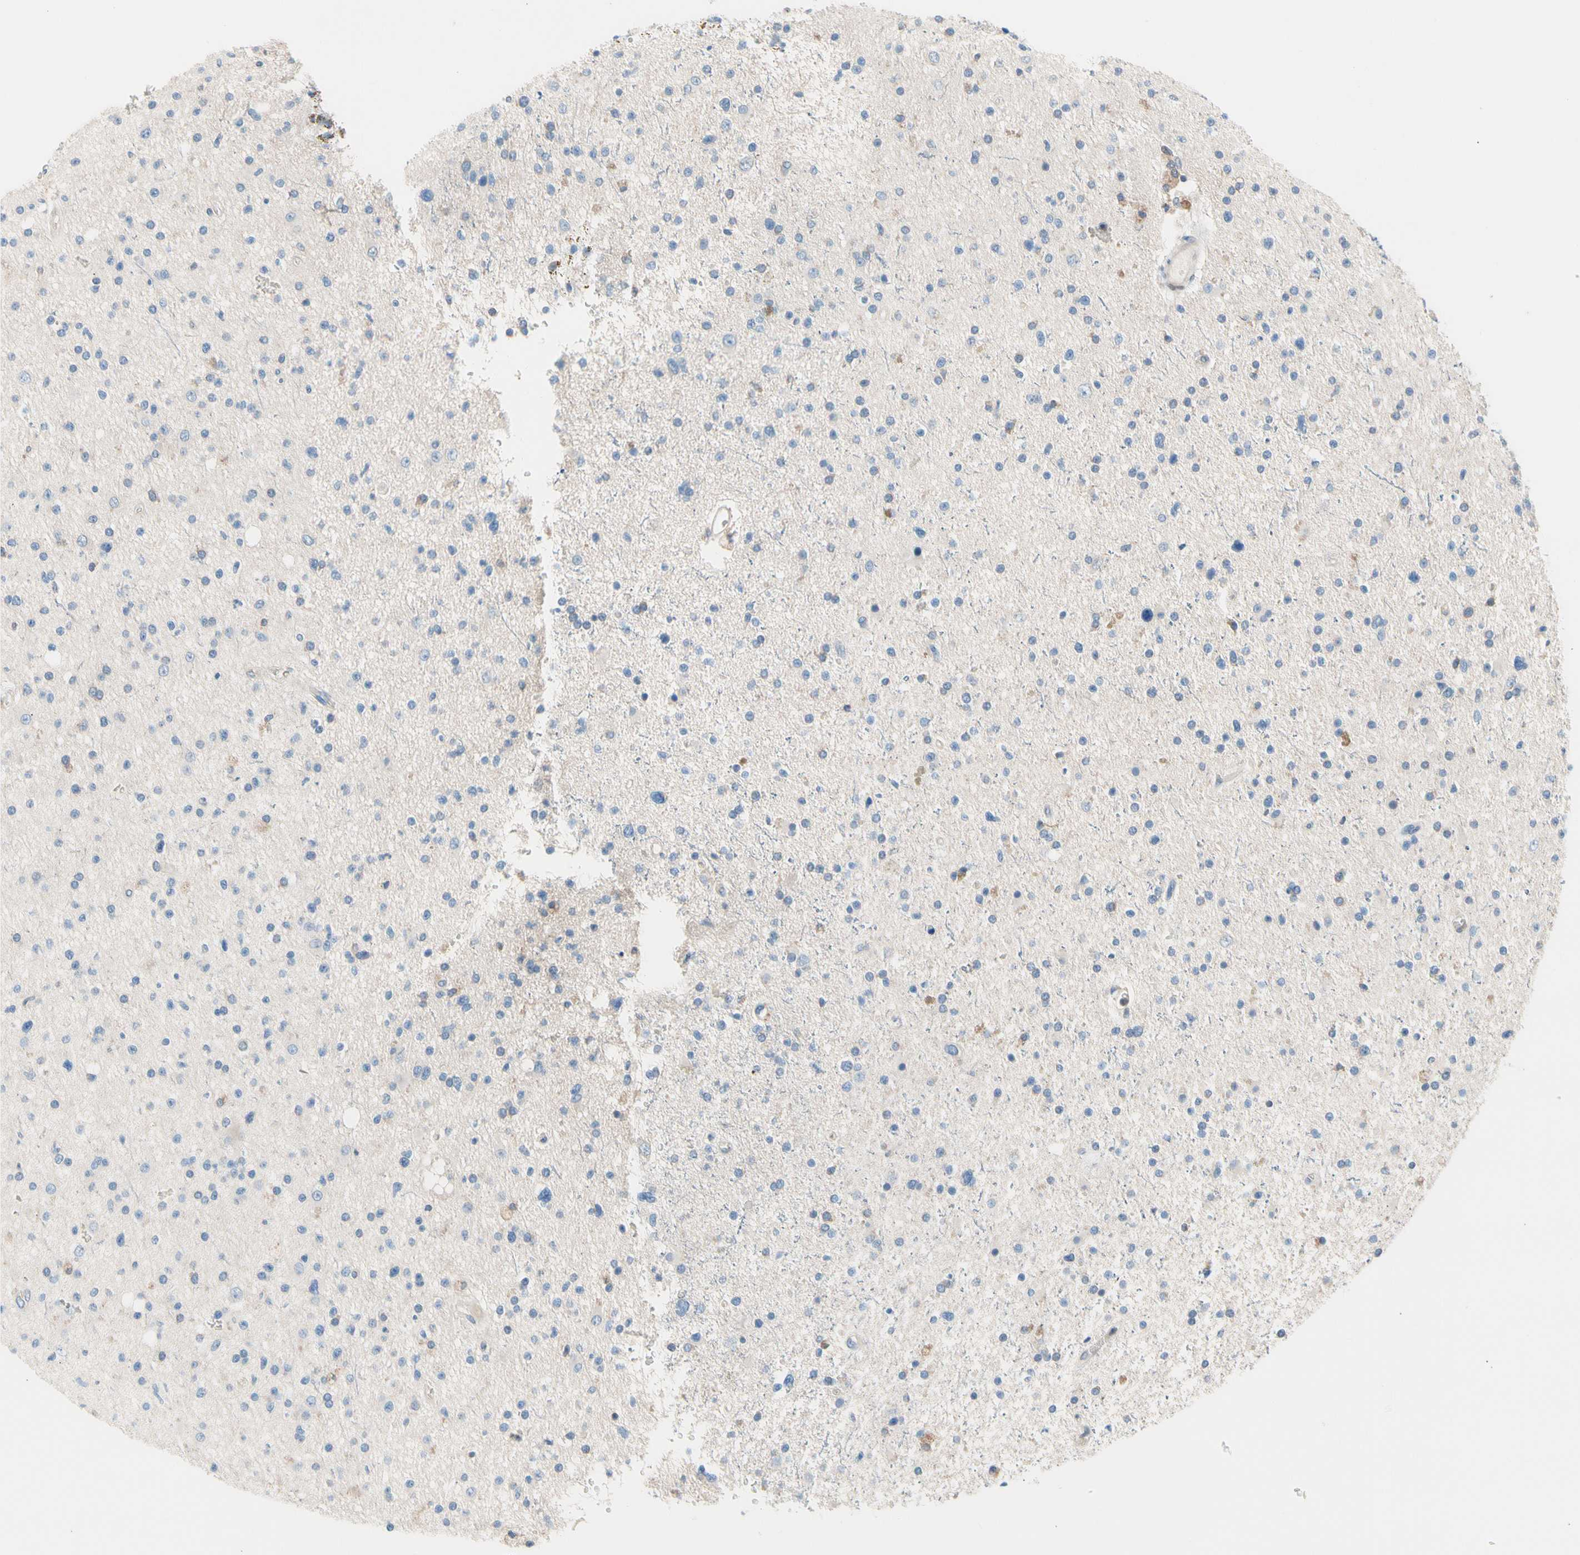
{"staining": {"intensity": "negative", "quantity": "none", "location": "none"}, "tissue": "glioma", "cell_type": "Tumor cells", "image_type": "cancer", "snomed": [{"axis": "morphology", "description": "Glioma, malignant, High grade"}, {"axis": "topography", "description": "Brain"}], "caption": "This is an immunohistochemistry micrograph of malignant glioma (high-grade). There is no expression in tumor cells.", "gene": "MAP3K3", "patient": {"sex": "male", "age": 33}}